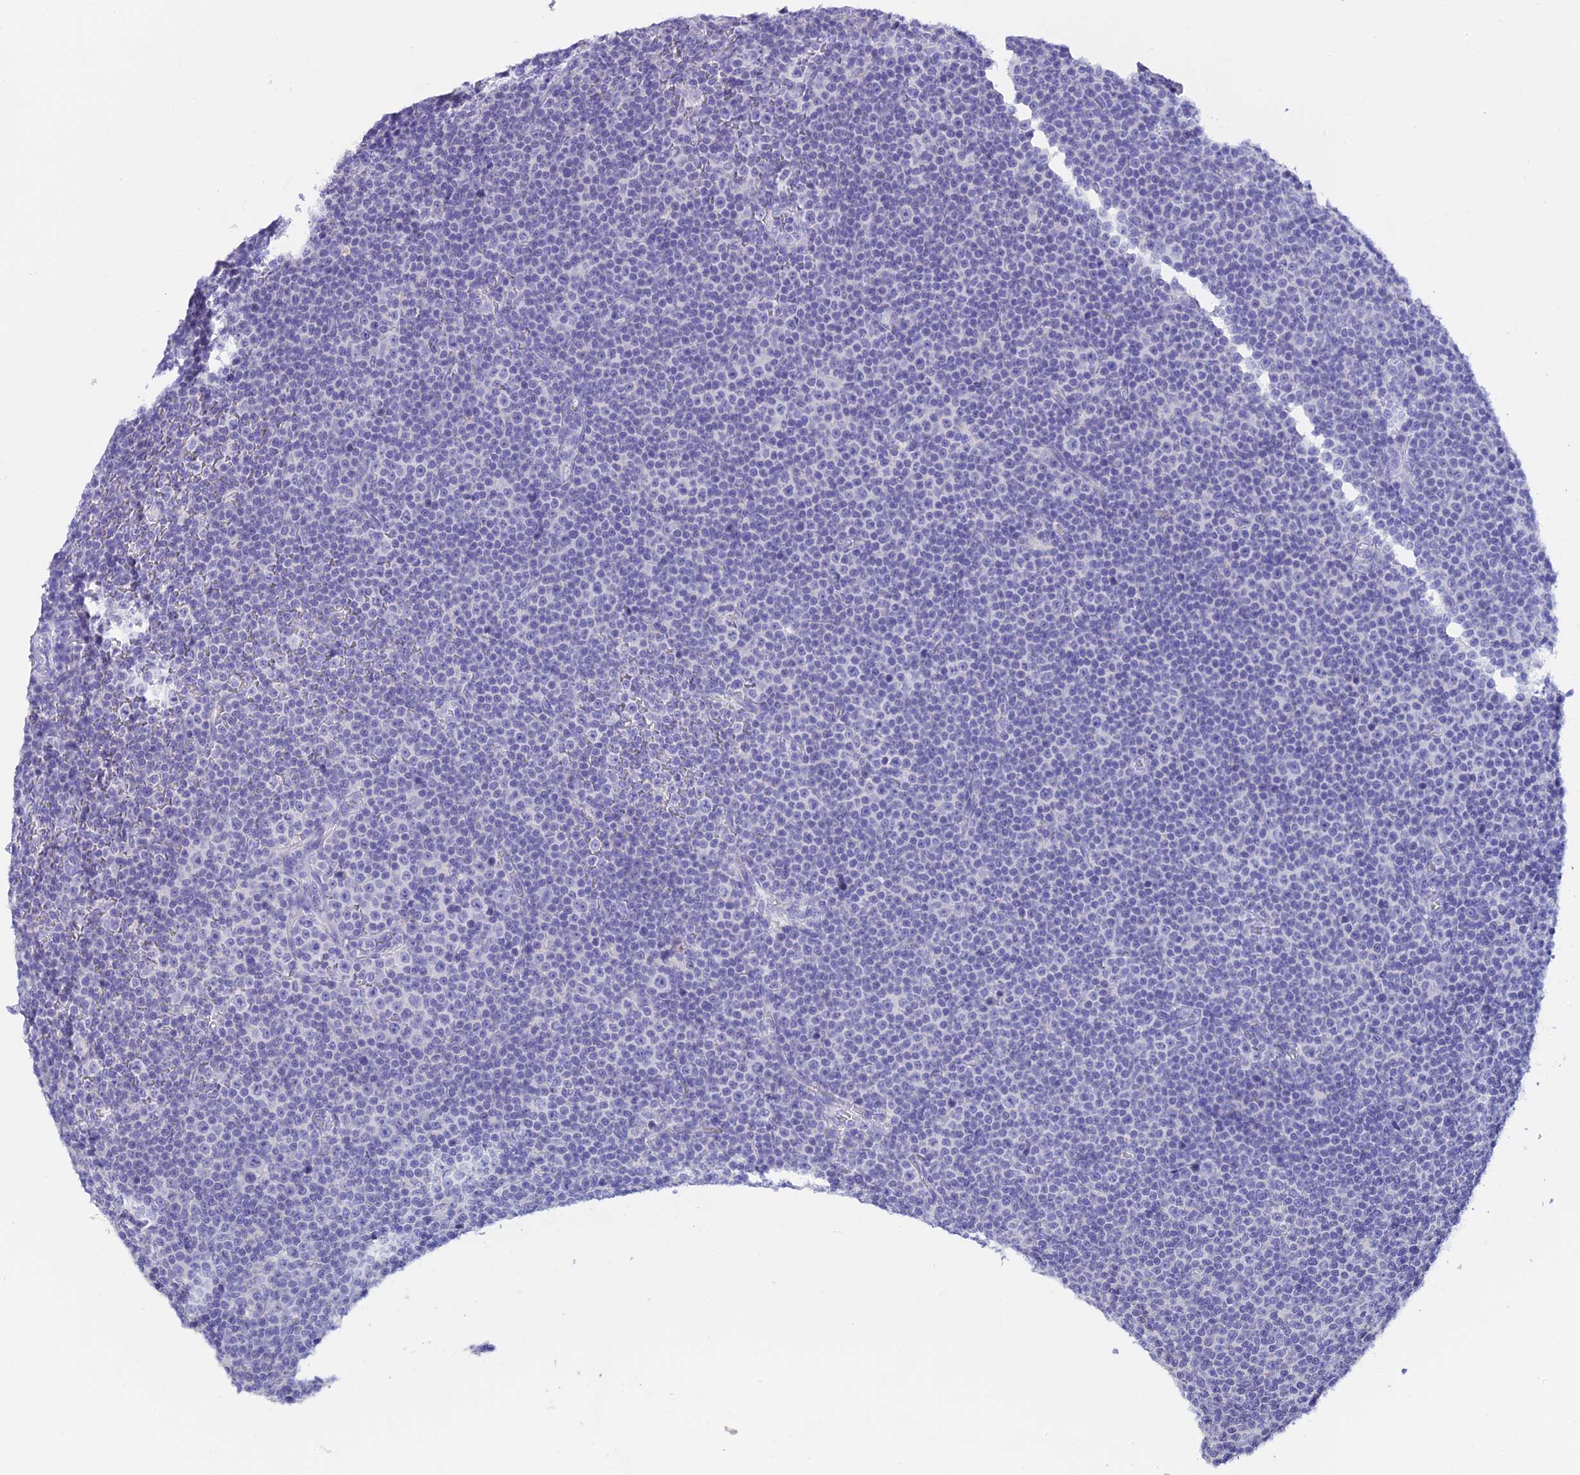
{"staining": {"intensity": "negative", "quantity": "none", "location": "none"}, "tissue": "lymphoma", "cell_type": "Tumor cells", "image_type": "cancer", "snomed": [{"axis": "morphology", "description": "Malignant lymphoma, non-Hodgkin's type, Low grade"}, {"axis": "topography", "description": "Lymph node"}], "caption": "Immunohistochemistry photomicrograph of human lymphoma stained for a protein (brown), which displays no positivity in tumor cells.", "gene": "C12orf29", "patient": {"sex": "female", "age": 67}}